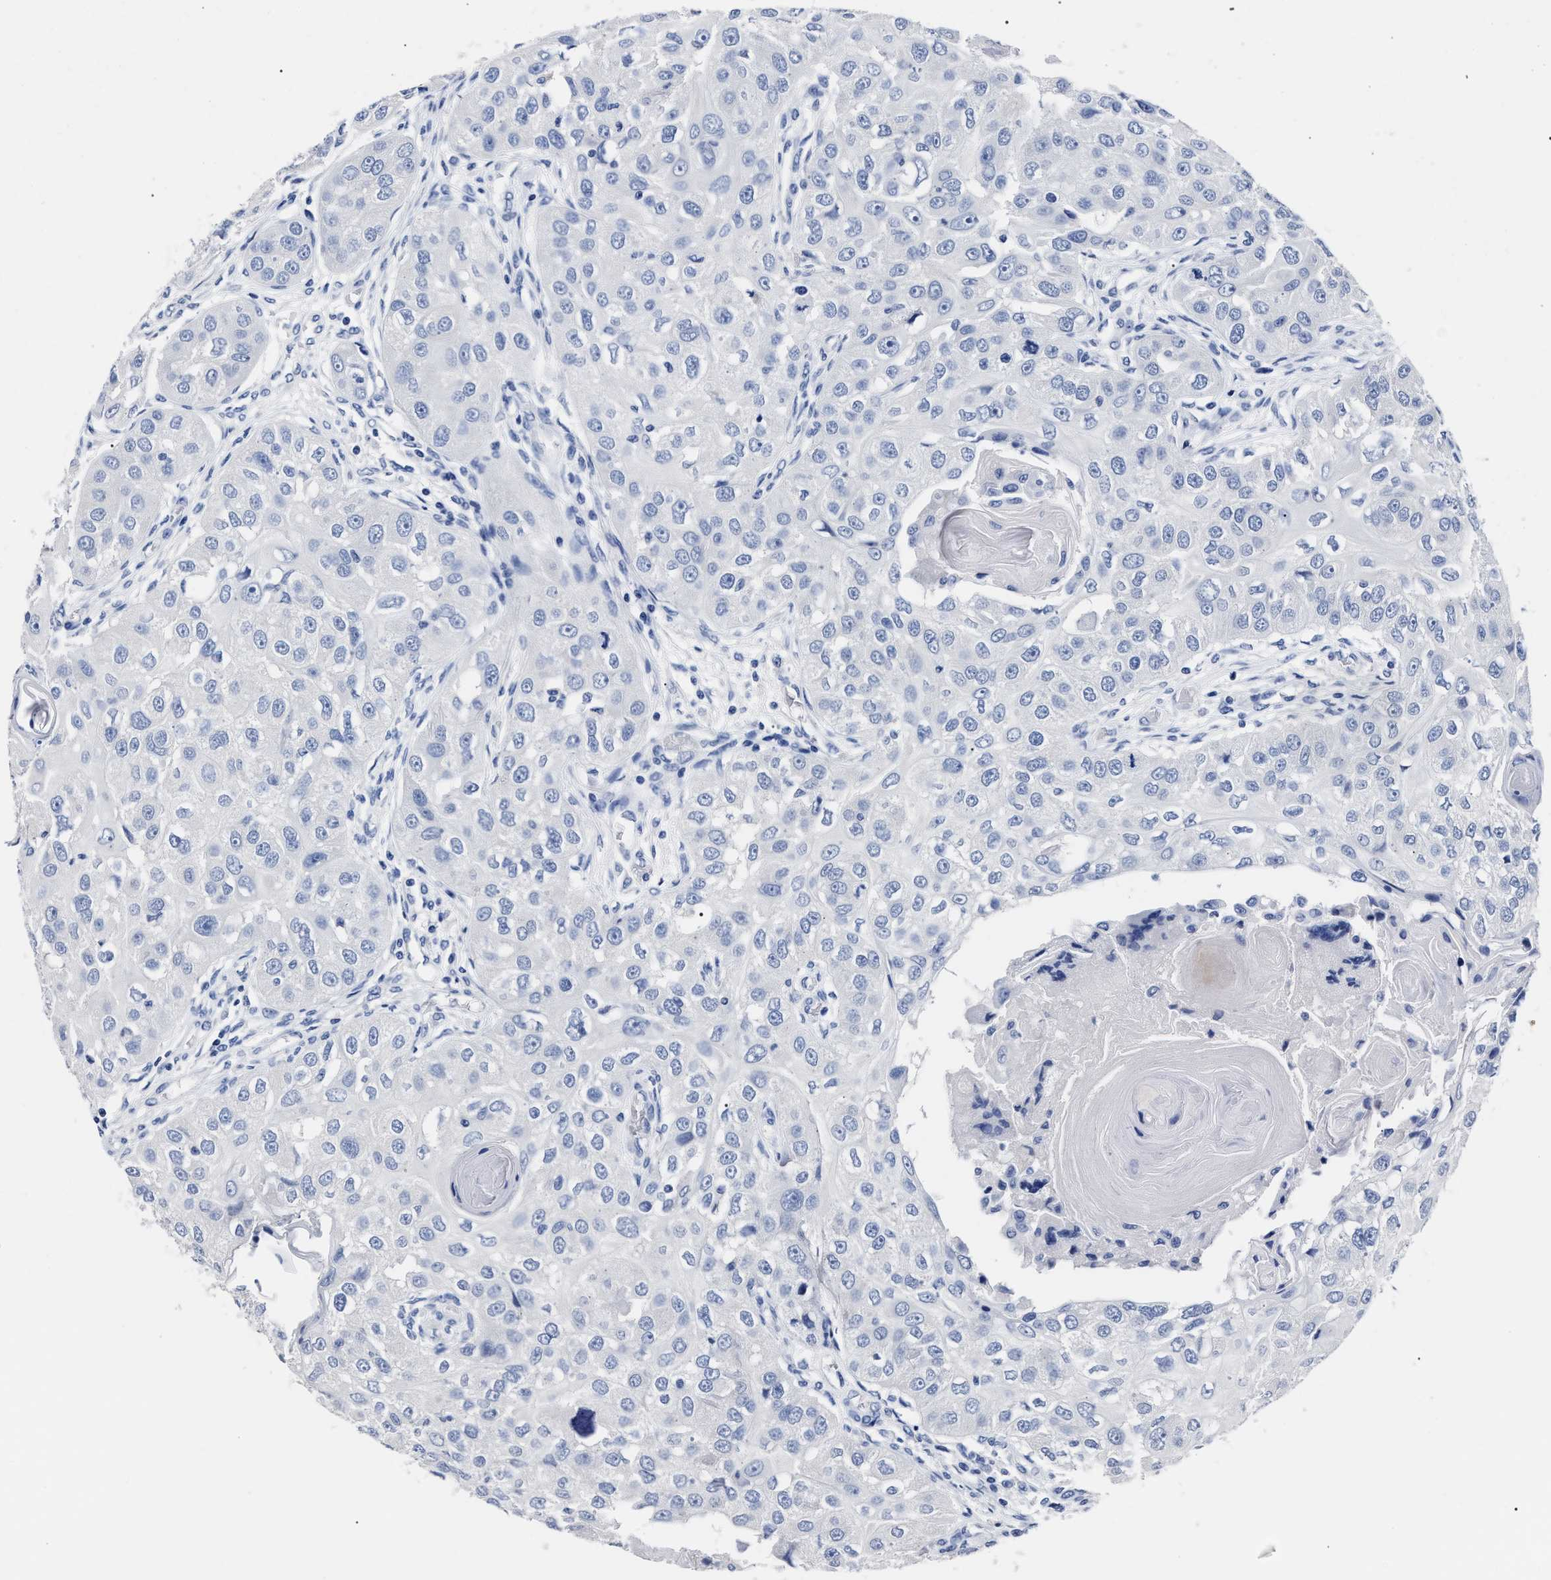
{"staining": {"intensity": "negative", "quantity": "none", "location": "none"}, "tissue": "head and neck cancer", "cell_type": "Tumor cells", "image_type": "cancer", "snomed": [{"axis": "morphology", "description": "Normal tissue, NOS"}, {"axis": "morphology", "description": "Squamous cell carcinoma, NOS"}, {"axis": "topography", "description": "Skeletal muscle"}, {"axis": "topography", "description": "Head-Neck"}], "caption": "Head and neck cancer (squamous cell carcinoma) stained for a protein using immunohistochemistry shows no expression tumor cells.", "gene": "ALPG", "patient": {"sex": "male", "age": 51}}